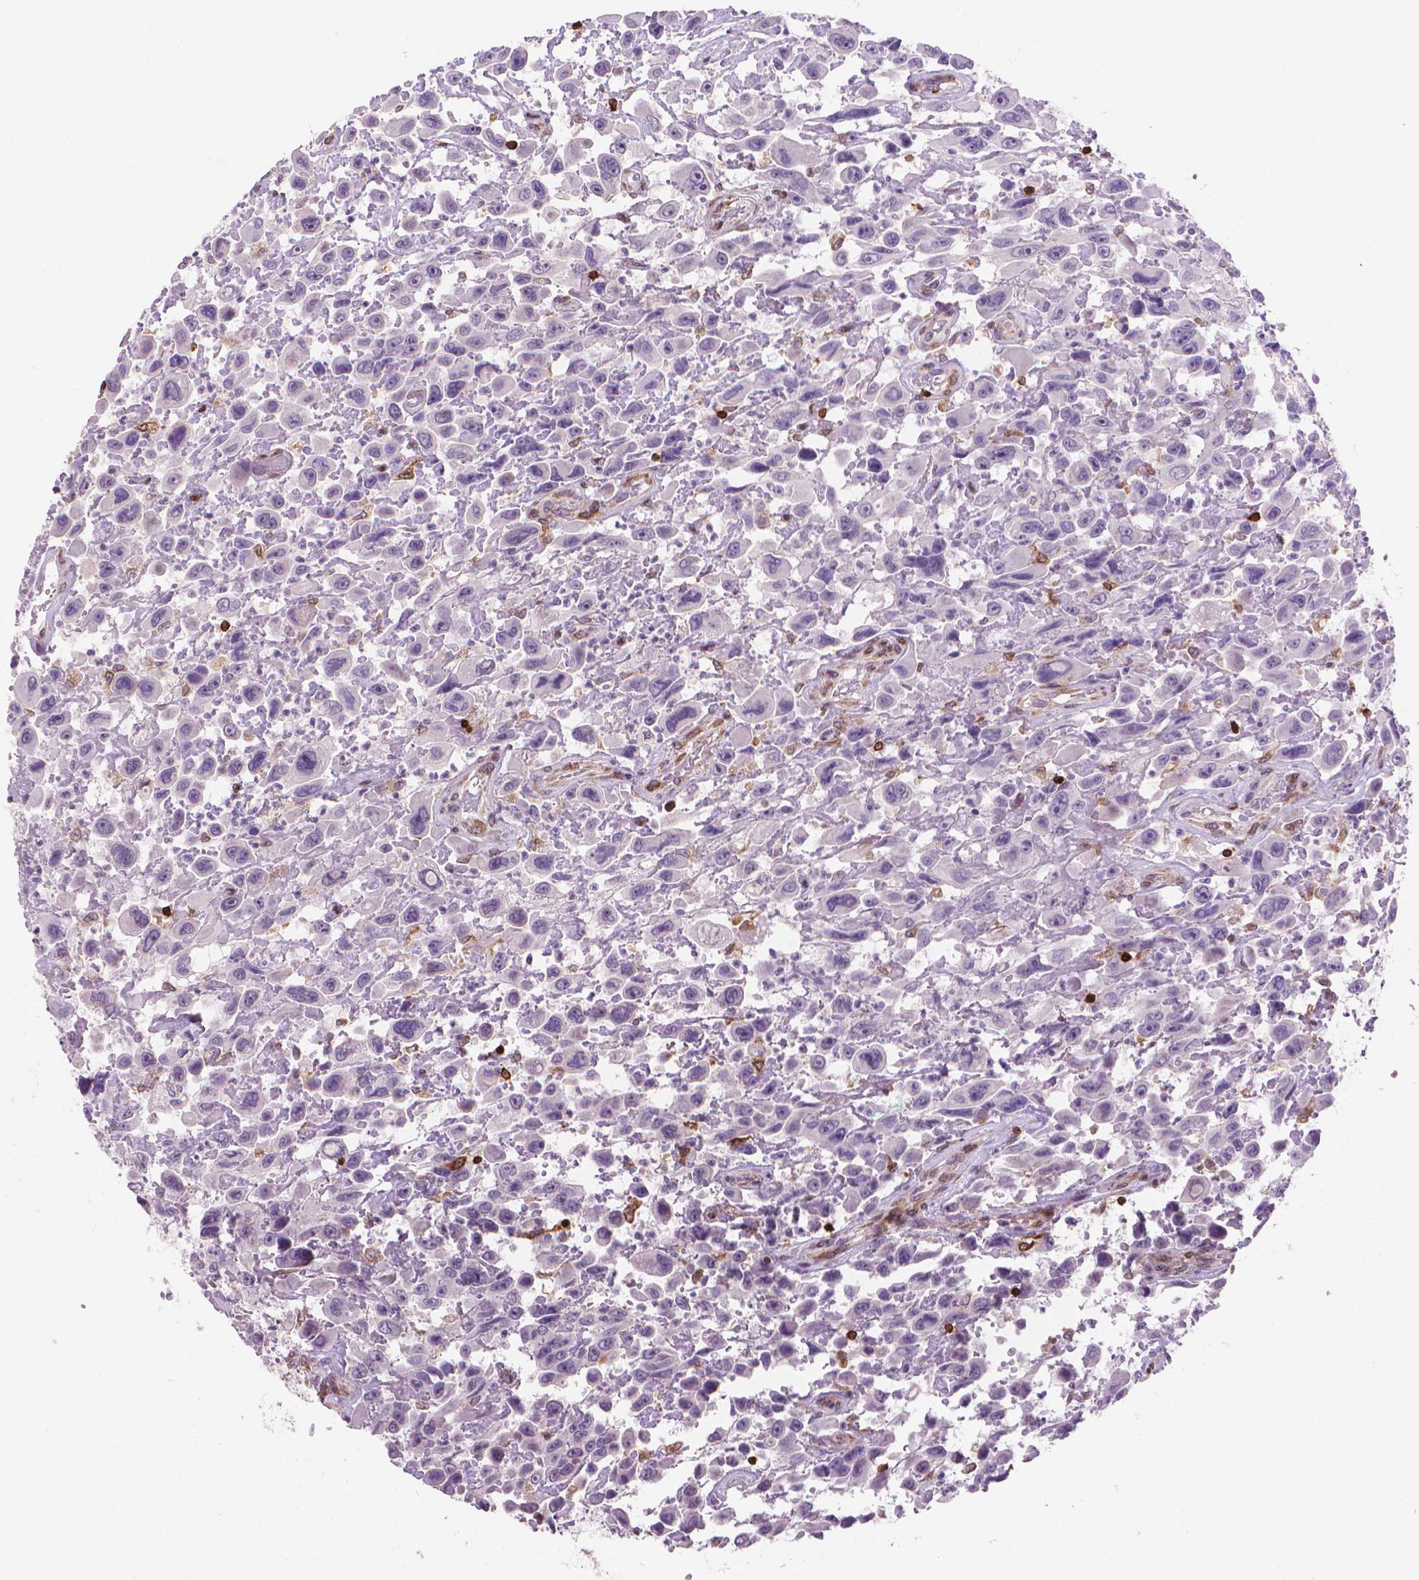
{"staining": {"intensity": "negative", "quantity": "none", "location": "none"}, "tissue": "urothelial cancer", "cell_type": "Tumor cells", "image_type": "cancer", "snomed": [{"axis": "morphology", "description": "Urothelial carcinoma, High grade"}, {"axis": "topography", "description": "Urinary bladder"}], "caption": "Human urothelial cancer stained for a protein using immunohistochemistry reveals no staining in tumor cells.", "gene": "BCL2", "patient": {"sex": "male", "age": 53}}